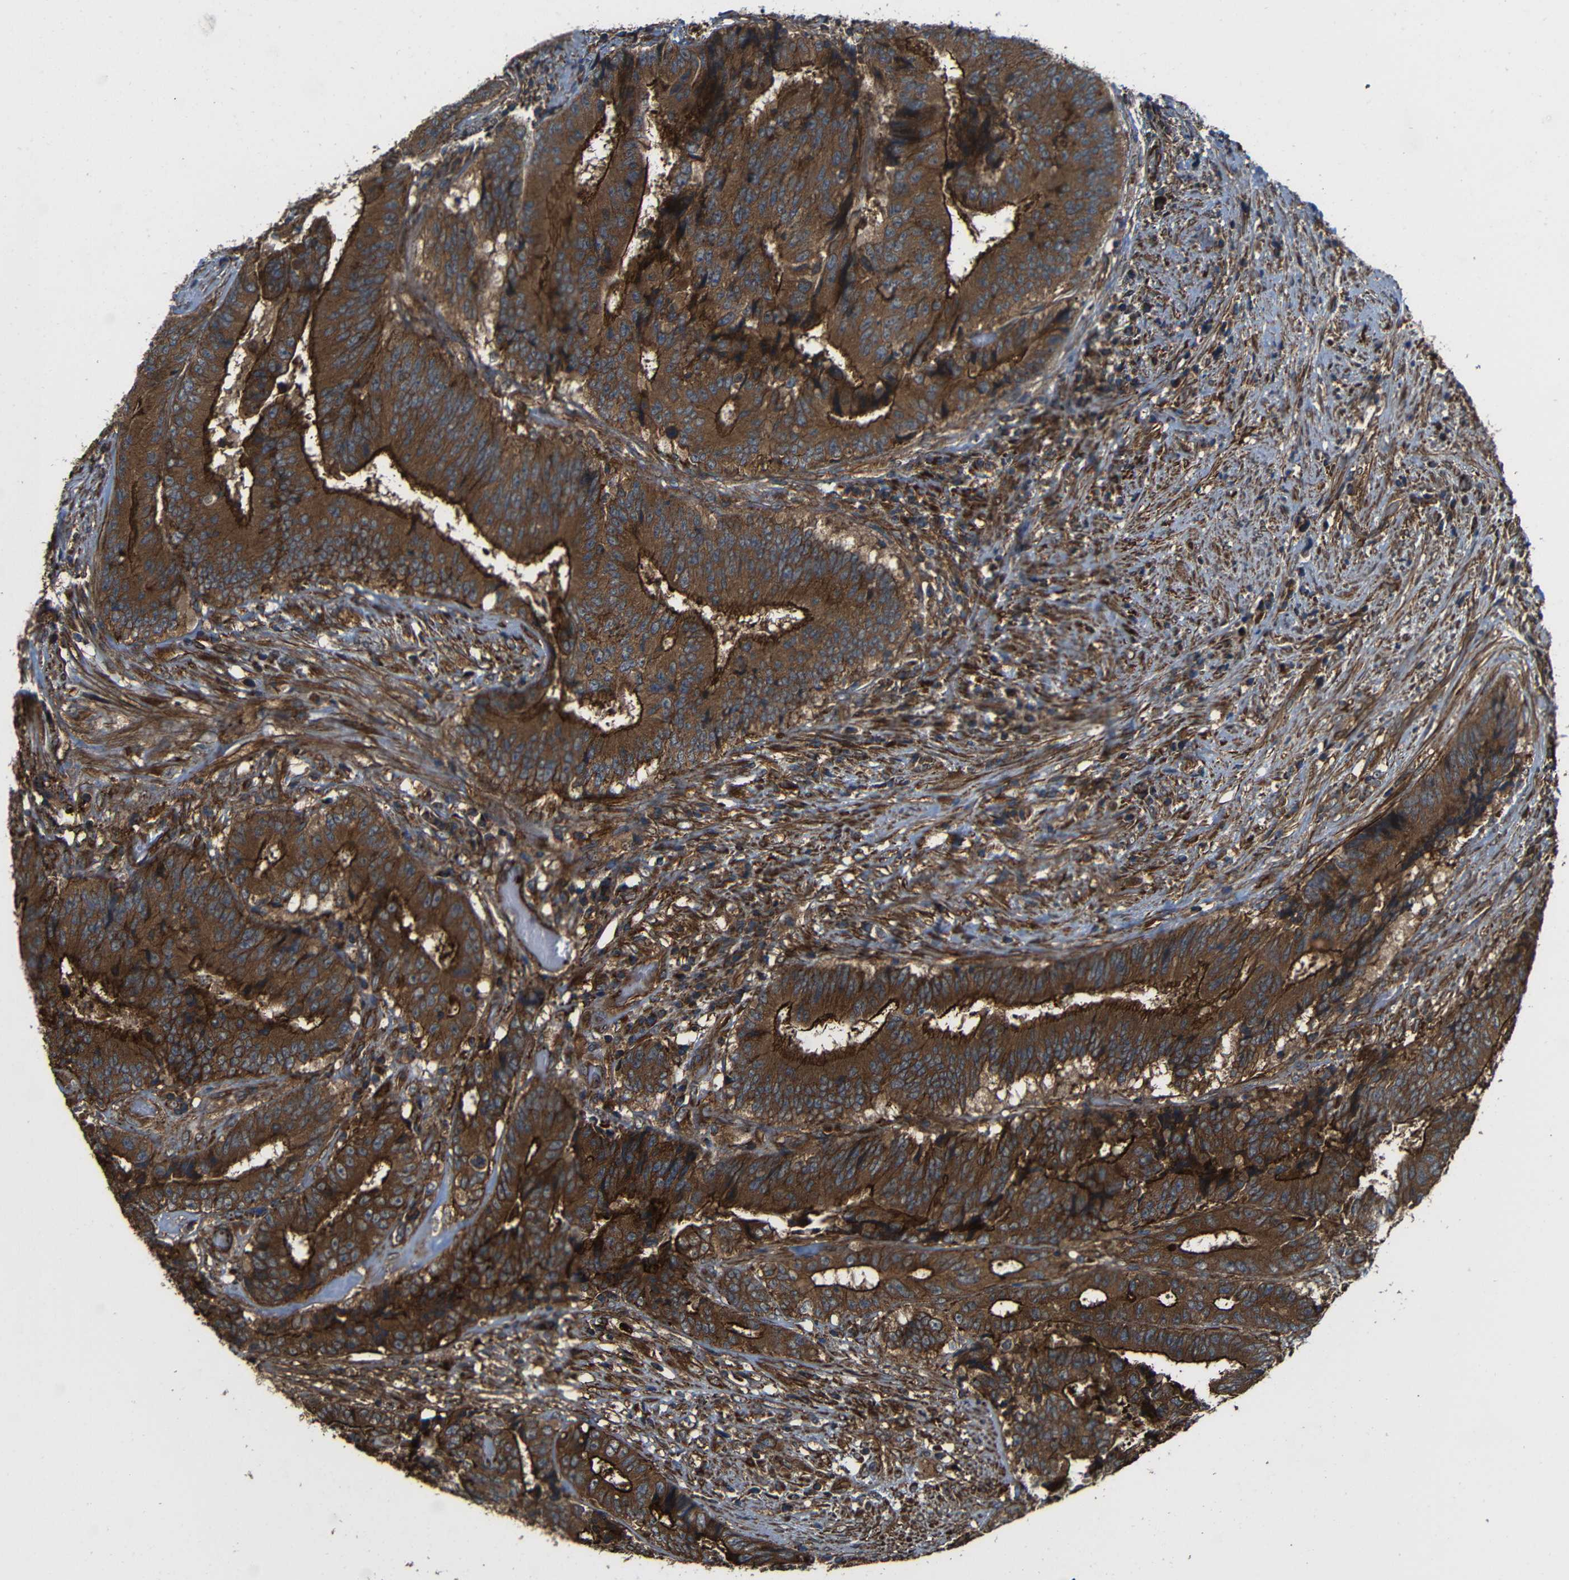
{"staining": {"intensity": "strong", "quantity": ">75%", "location": "cytoplasmic/membranous"}, "tissue": "colorectal cancer", "cell_type": "Tumor cells", "image_type": "cancer", "snomed": [{"axis": "morphology", "description": "Adenocarcinoma, NOS"}, {"axis": "topography", "description": "Rectum"}], "caption": "Immunohistochemical staining of human colorectal adenocarcinoma displays high levels of strong cytoplasmic/membranous protein expression in about >75% of tumor cells. (Brightfield microscopy of DAB IHC at high magnification).", "gene": "PTCH1", "patient": {"sex": "male", "age": 72}}